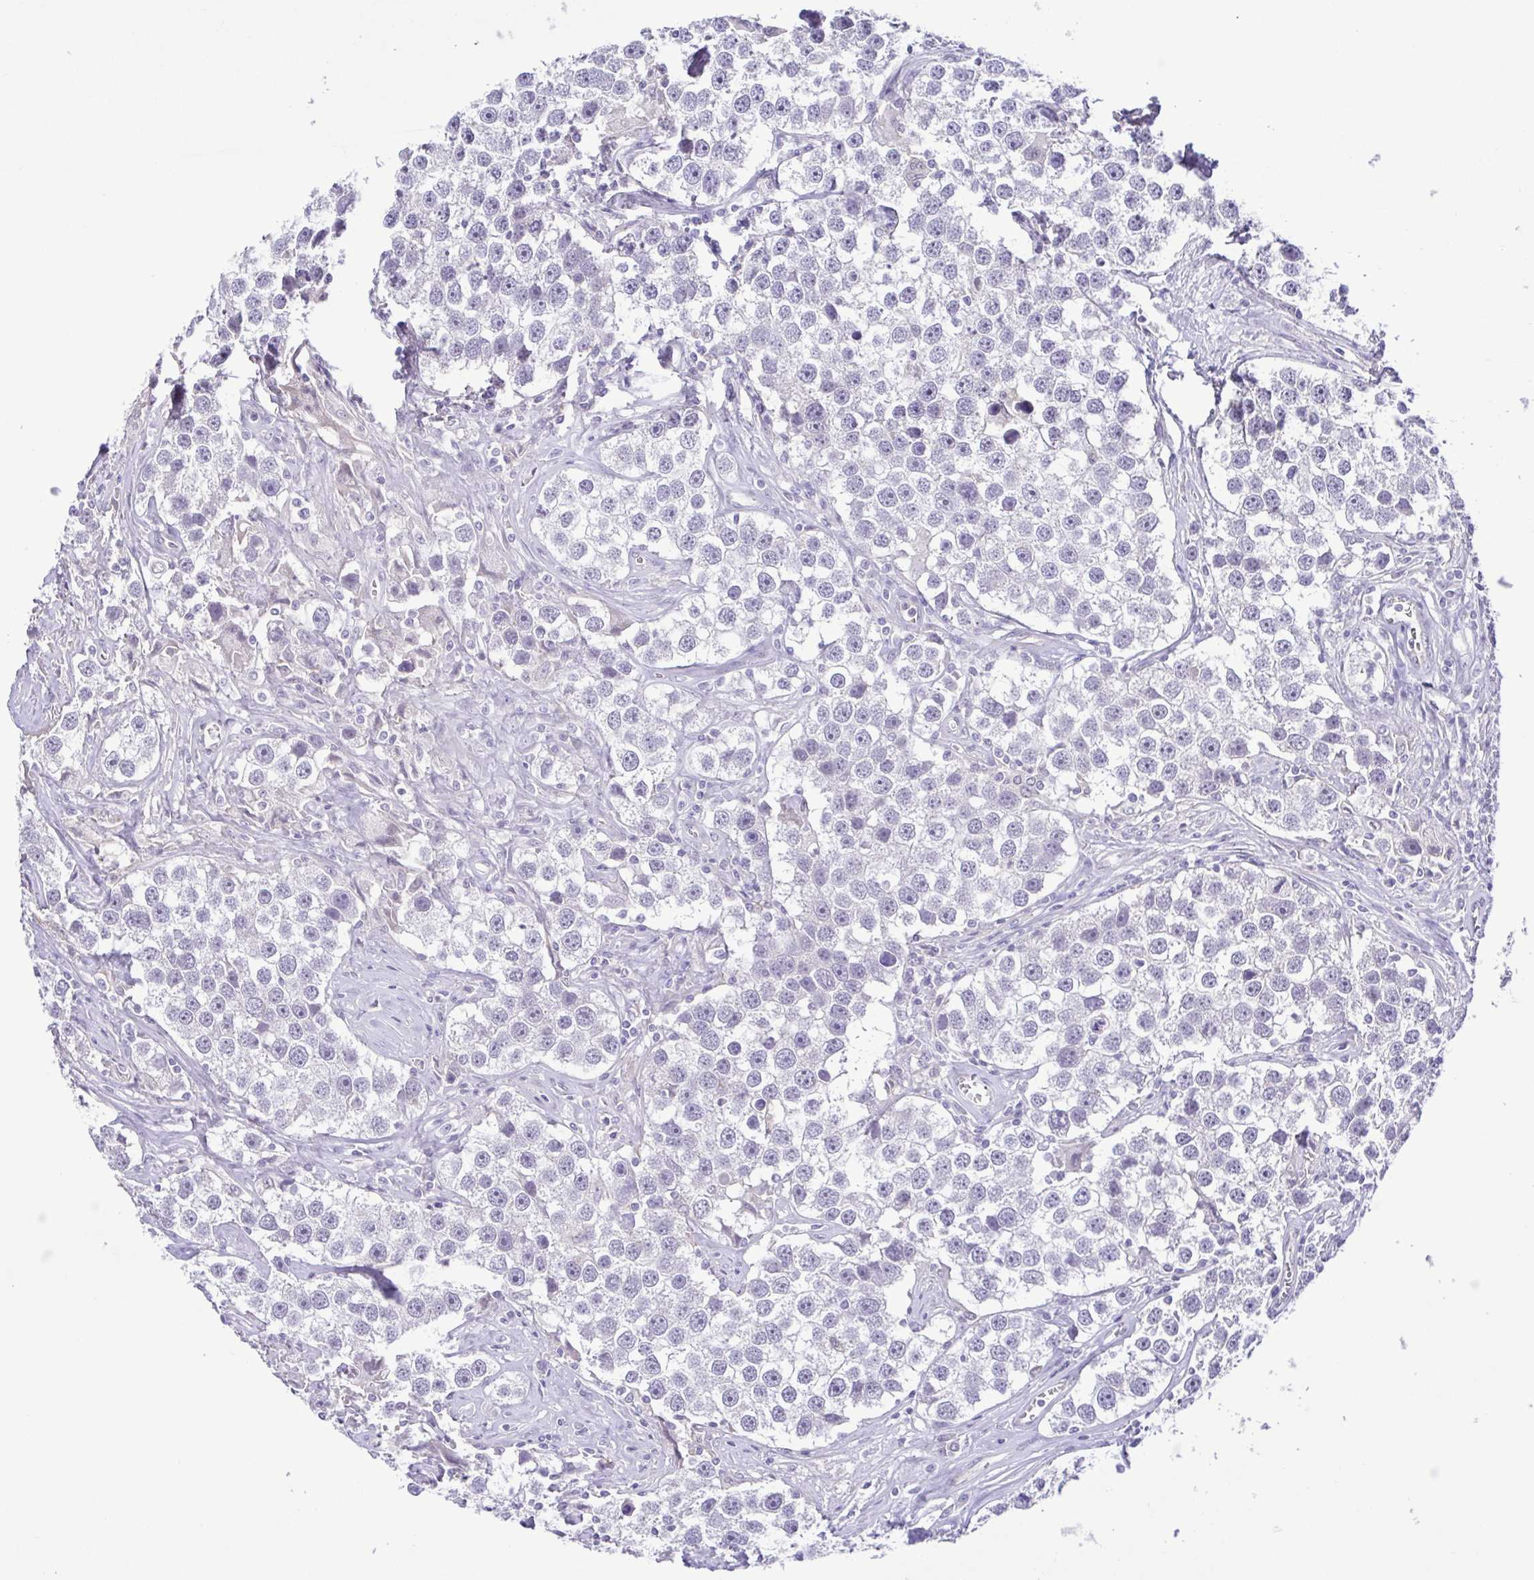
{"staining": {"intensity": "negative", "quantity": "none", "location": "none"}, "tissue": "testis cancer", "cell_type": "Tumor cells", "image_type": "cancer", "snomed": [{"axis": "morphology", "description": "Seminoma, NOS"}, {"axis": "topography", "description": "Testis"}], "caption": "DAB (3,3'-diaminobenzidine) immunohistochemical staining of human seminoma (testis) displays no significant positivity in tumor cells. The staining was performed using DAB (3,3'-diaminobenzidine) to visualize the protein expression in brown, while the nuclei were stained in blue with hematoxylin (Magnification: 20x).", "gene": "IL1RN", "patient": {"sex": "male", "age": 49}}